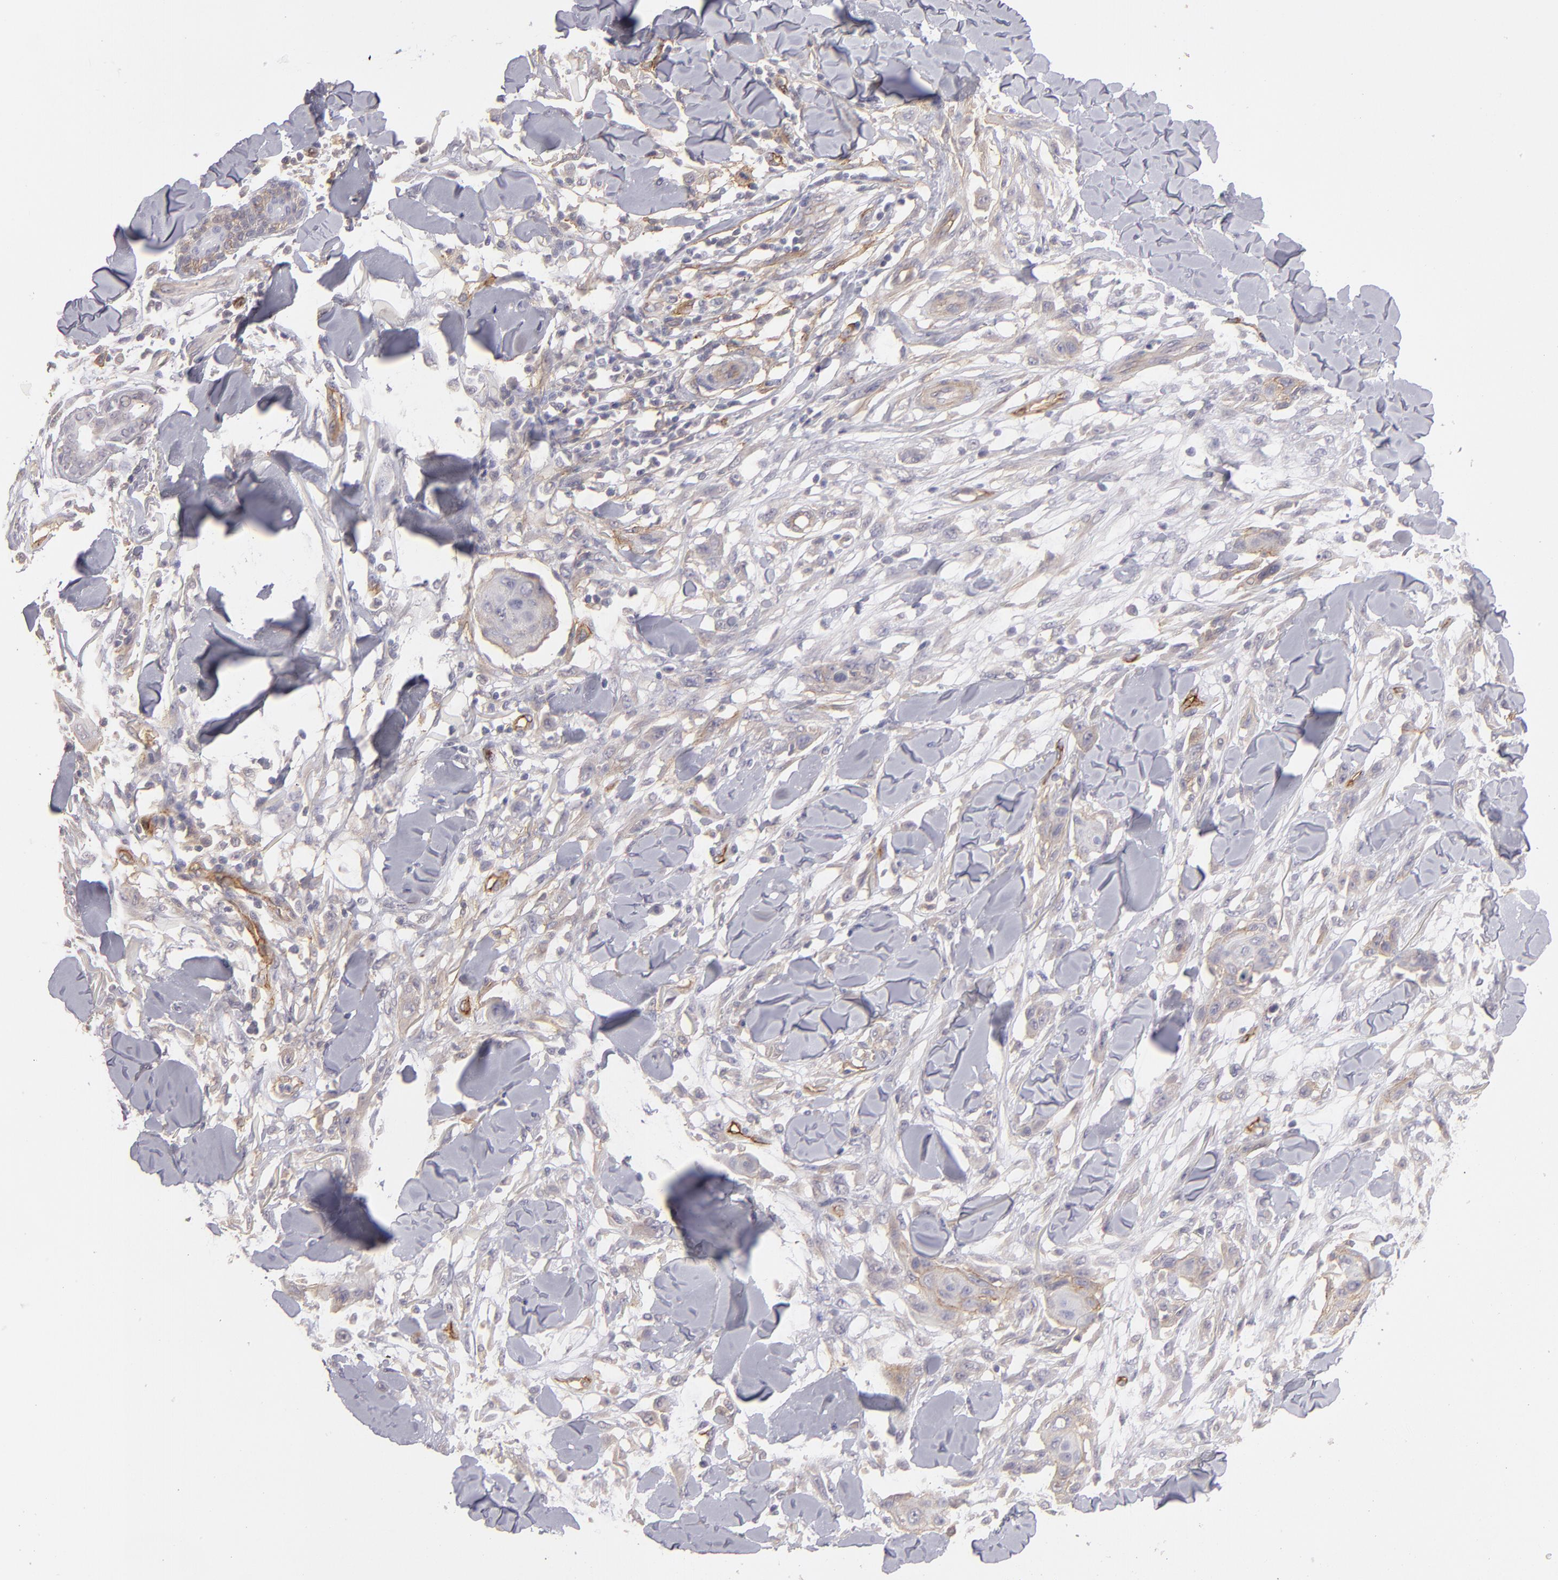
{"staining": {"intensity": "negative", "quantity": "none", "location": "none"}, "tissue": "skin cancer", "cell_type": "Tumor cells", "image_type": "cancer", "snomed": [{"axis": "morphology", "description": "Squamous cell carcinoma, NOS"}, {"axis": "topography", "description": "Skin"}], "caption": "An IHC micrograph of squamous cell carcinoma (skin) is shown. There is no staining in tumor cells of squamous cell carcinoma (skin). Nuclei are stained in blue.", "gene": "THBD", "patient": {"sex": "female", "age": 59}}